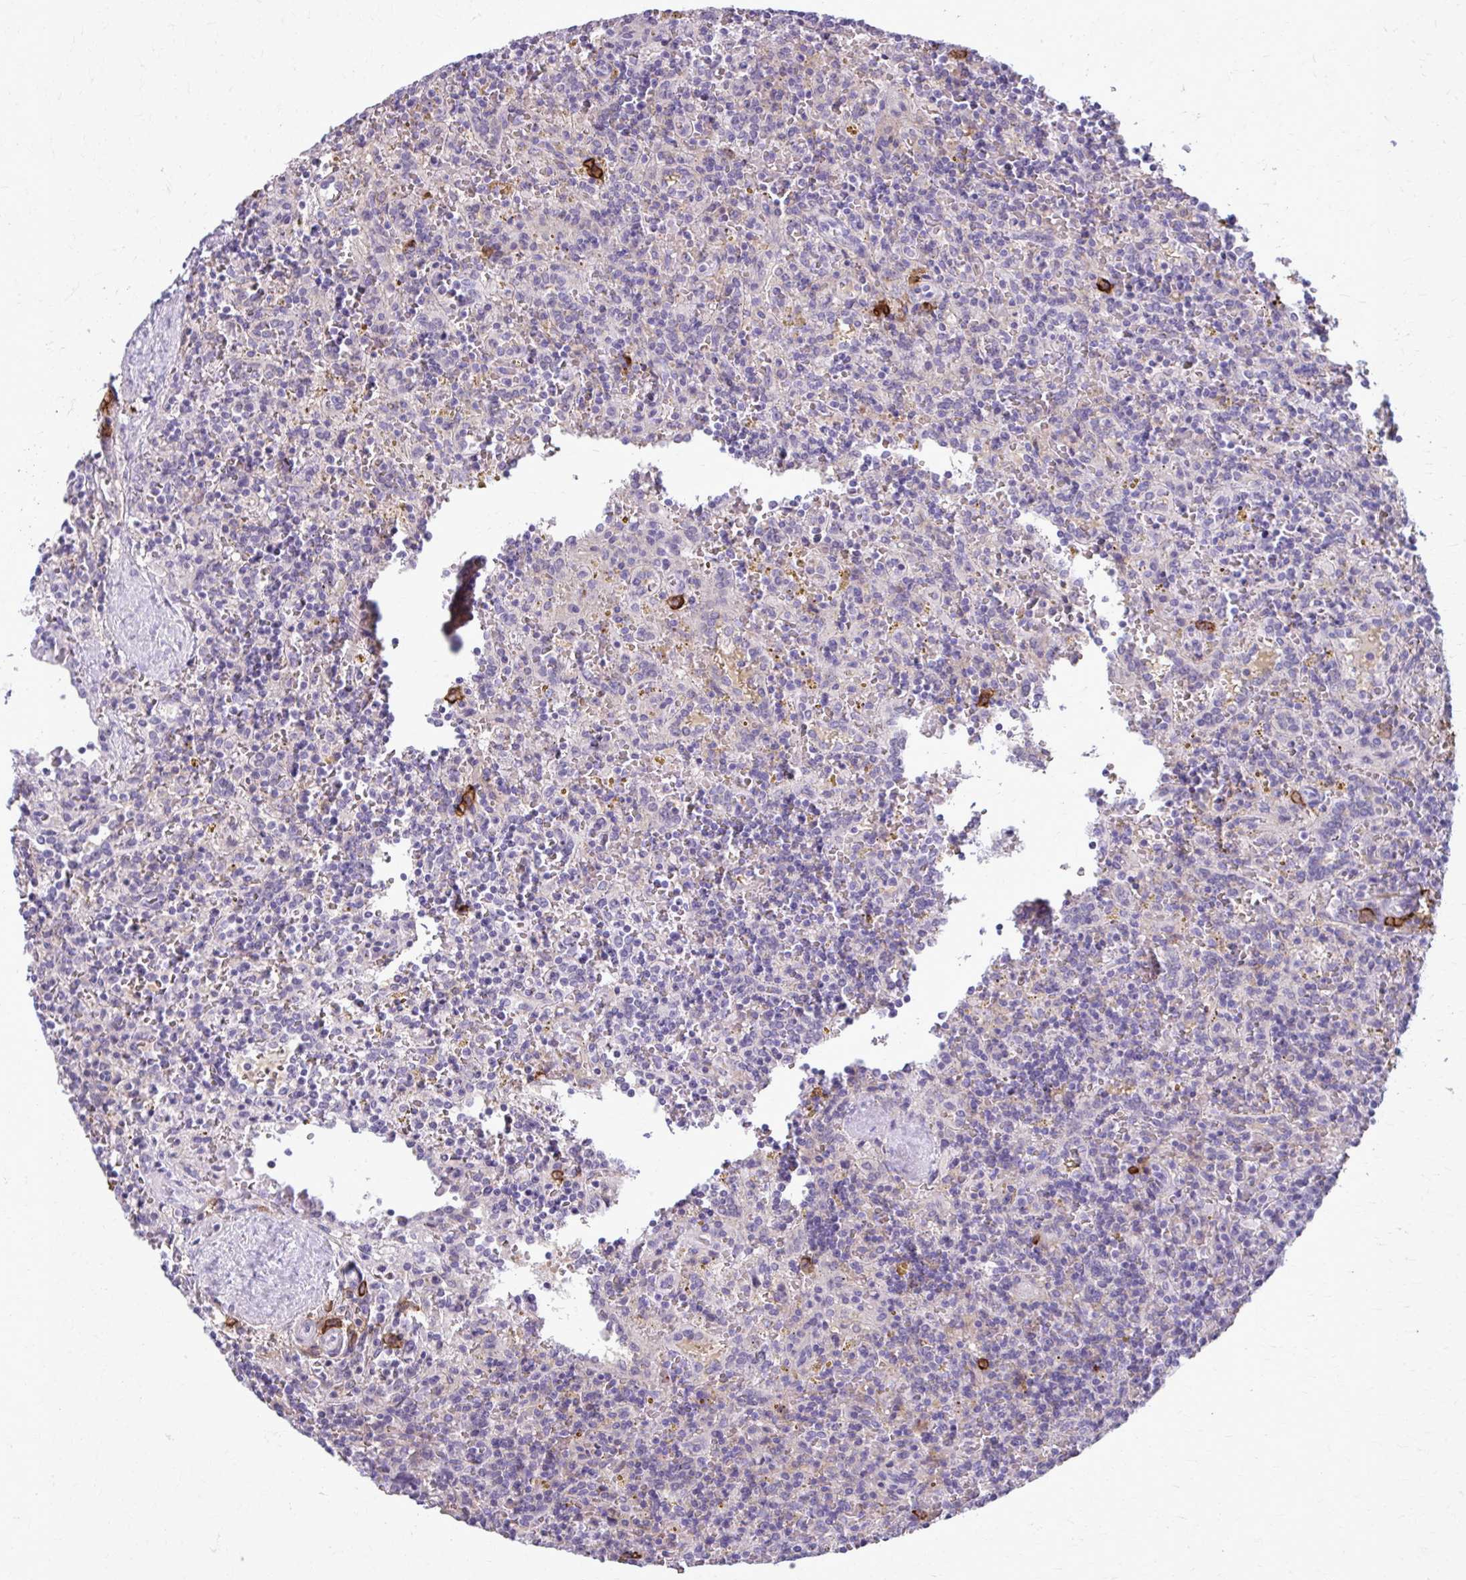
{"staining": {"intensity": "negative", "quantity": "none", "location": "none"}, "tissue": "lymphoma", "cell_type": "Tumor cells", "image_type": "cancer", "snomed": [{"axis": "morphology", "description": "Malignant lymphoma, non-Hodgkin's type, Low grade"}, {"axis": "topography", "description": "Spleen"}], "caption": "DAB immunohistochemical staining of low-grade malignant lymphoma, non-Hodgkin's type demonstrates no significant positivity in tumor cells.", "gene": "CD38", "patient": {"sex": "male", "age": 67}}